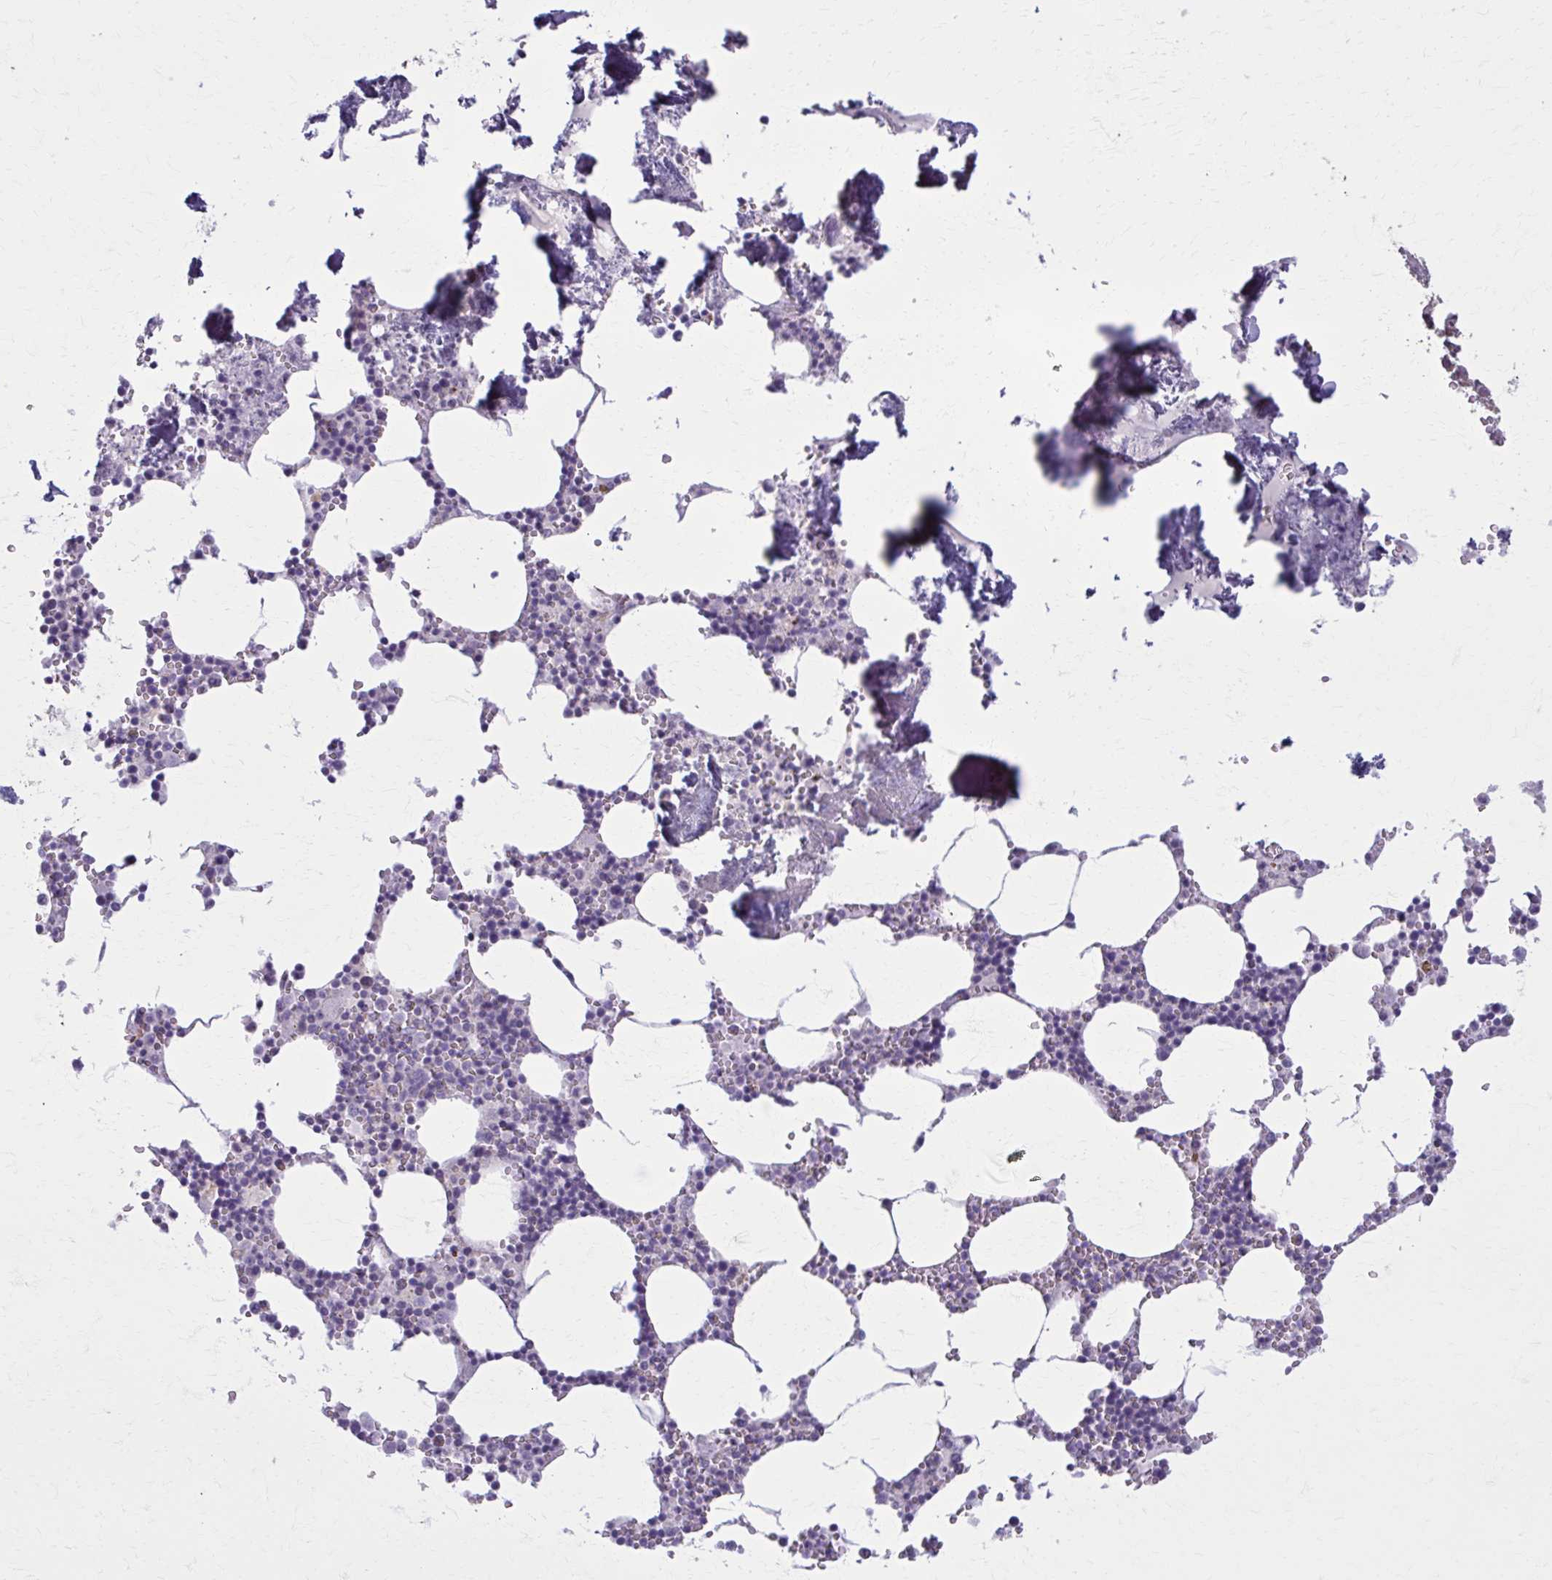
{"staining": {"intensity": "negative", "quantity": "none", "location": "none"}, "tissue": "bone marrow", "cell_type": "Hematopoietic cells", "image_type": "normal", "snomed": [{"axis": "morphology", "description": "Normal tissue, NOS"}, {"axis": "topography", "description": "Bone marrow"}], "caption": "This is an immunohistochemistry (IHC) histopathology image of benign human bone marrow. There is no expression in hematopoietic cells.", "gene": "NUMBL", "patient": {"sex": "male", "age": 54}}